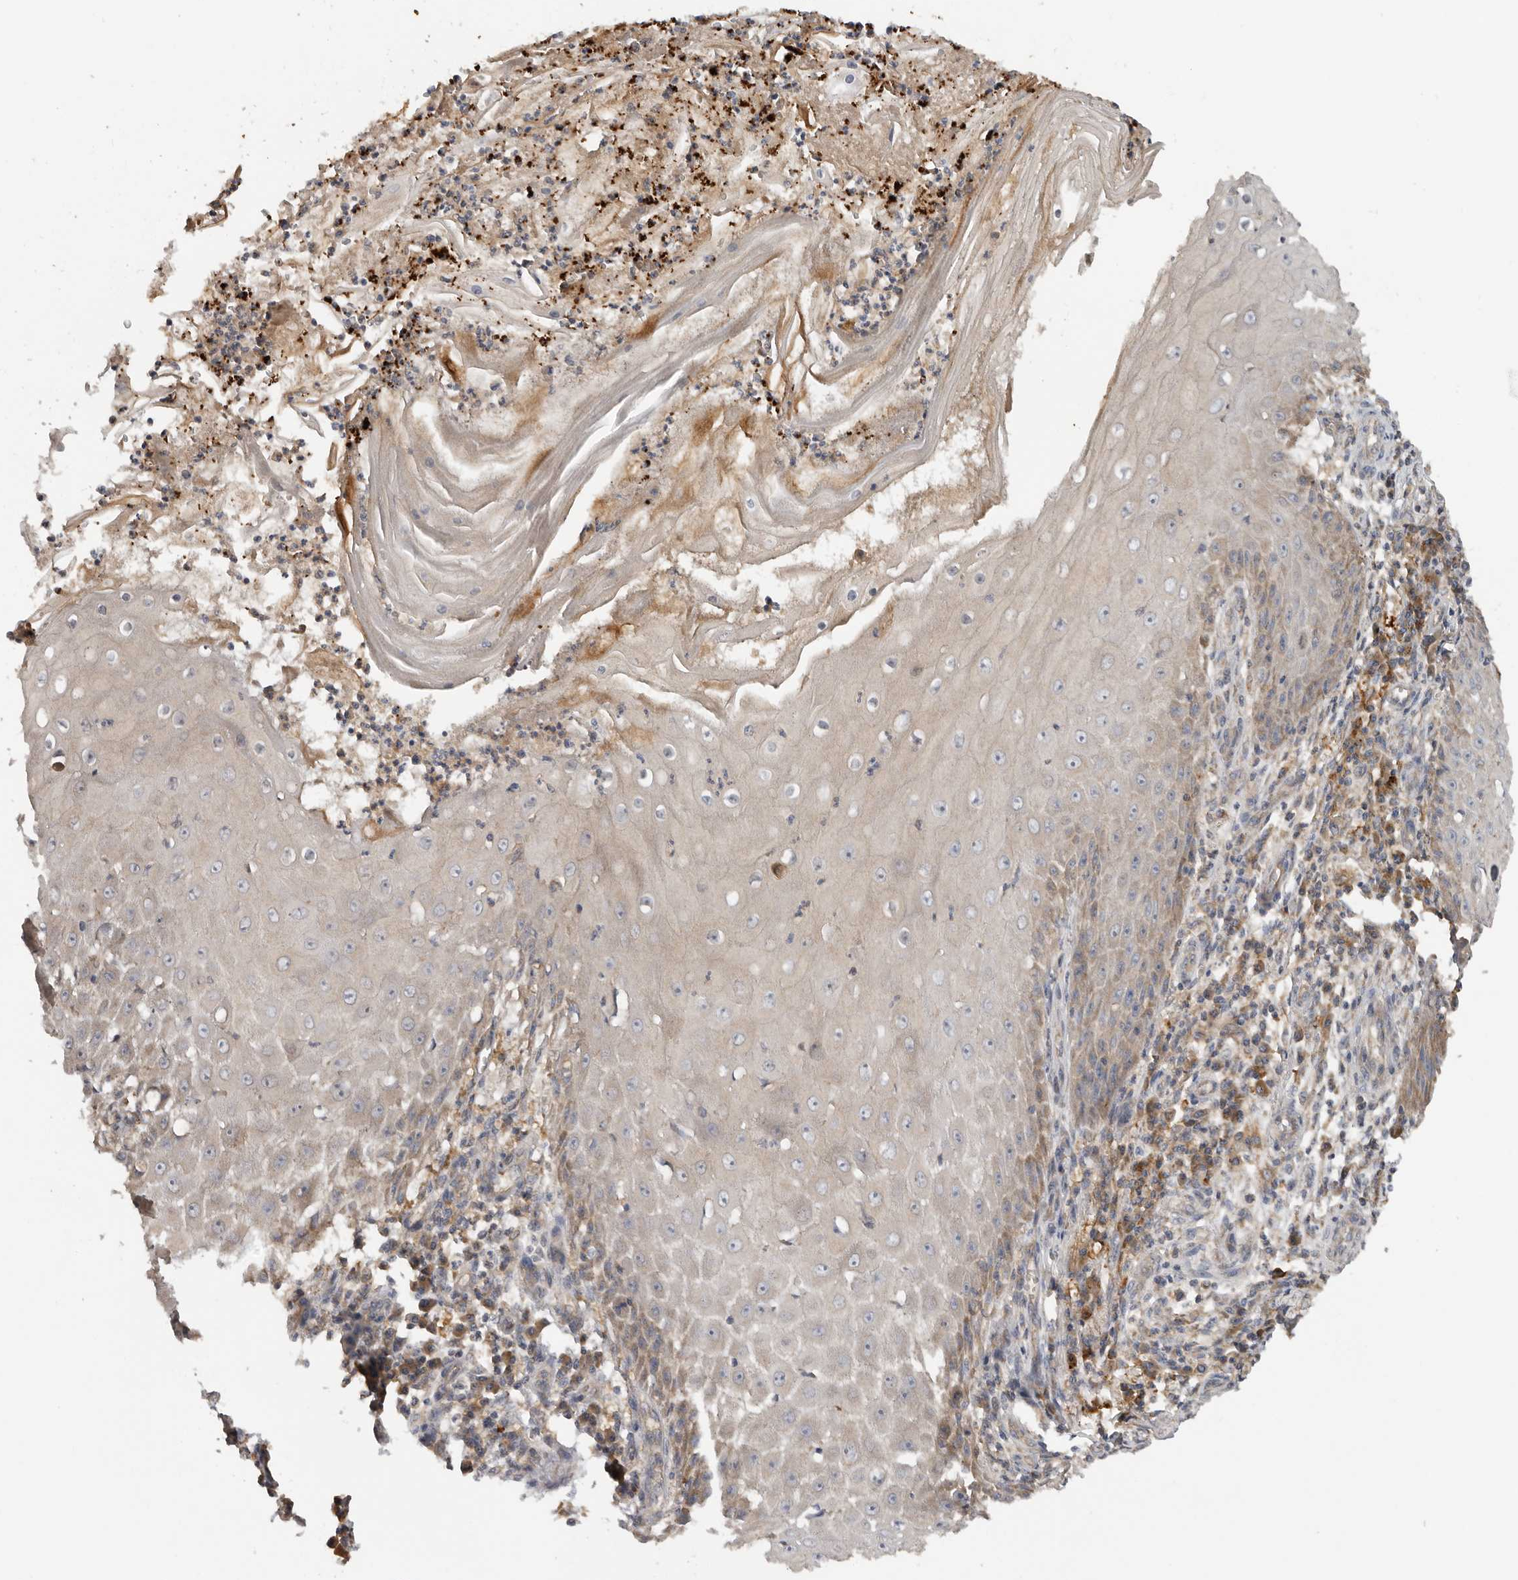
{"staining": {"intensity": "weak", "quantity": "<25%", "location": "cytoplasmic/membranous"}, "tissue": "skin cancer", "cell_type": "Tumor cells", "image_type": "cancer", "snomed": [{"axis": "morphology", "description": "Squamous cell carcinoma, NOS"}, {"axis": "topography", "description": "Skin"}], "caption": "This is an immunohistochemistry photomicrograph of skin squamous cell carcinoma. There is no expression in tumor cells.", "gene": "PPP1R42", "patient": {"sex": "female", "age": 73}}